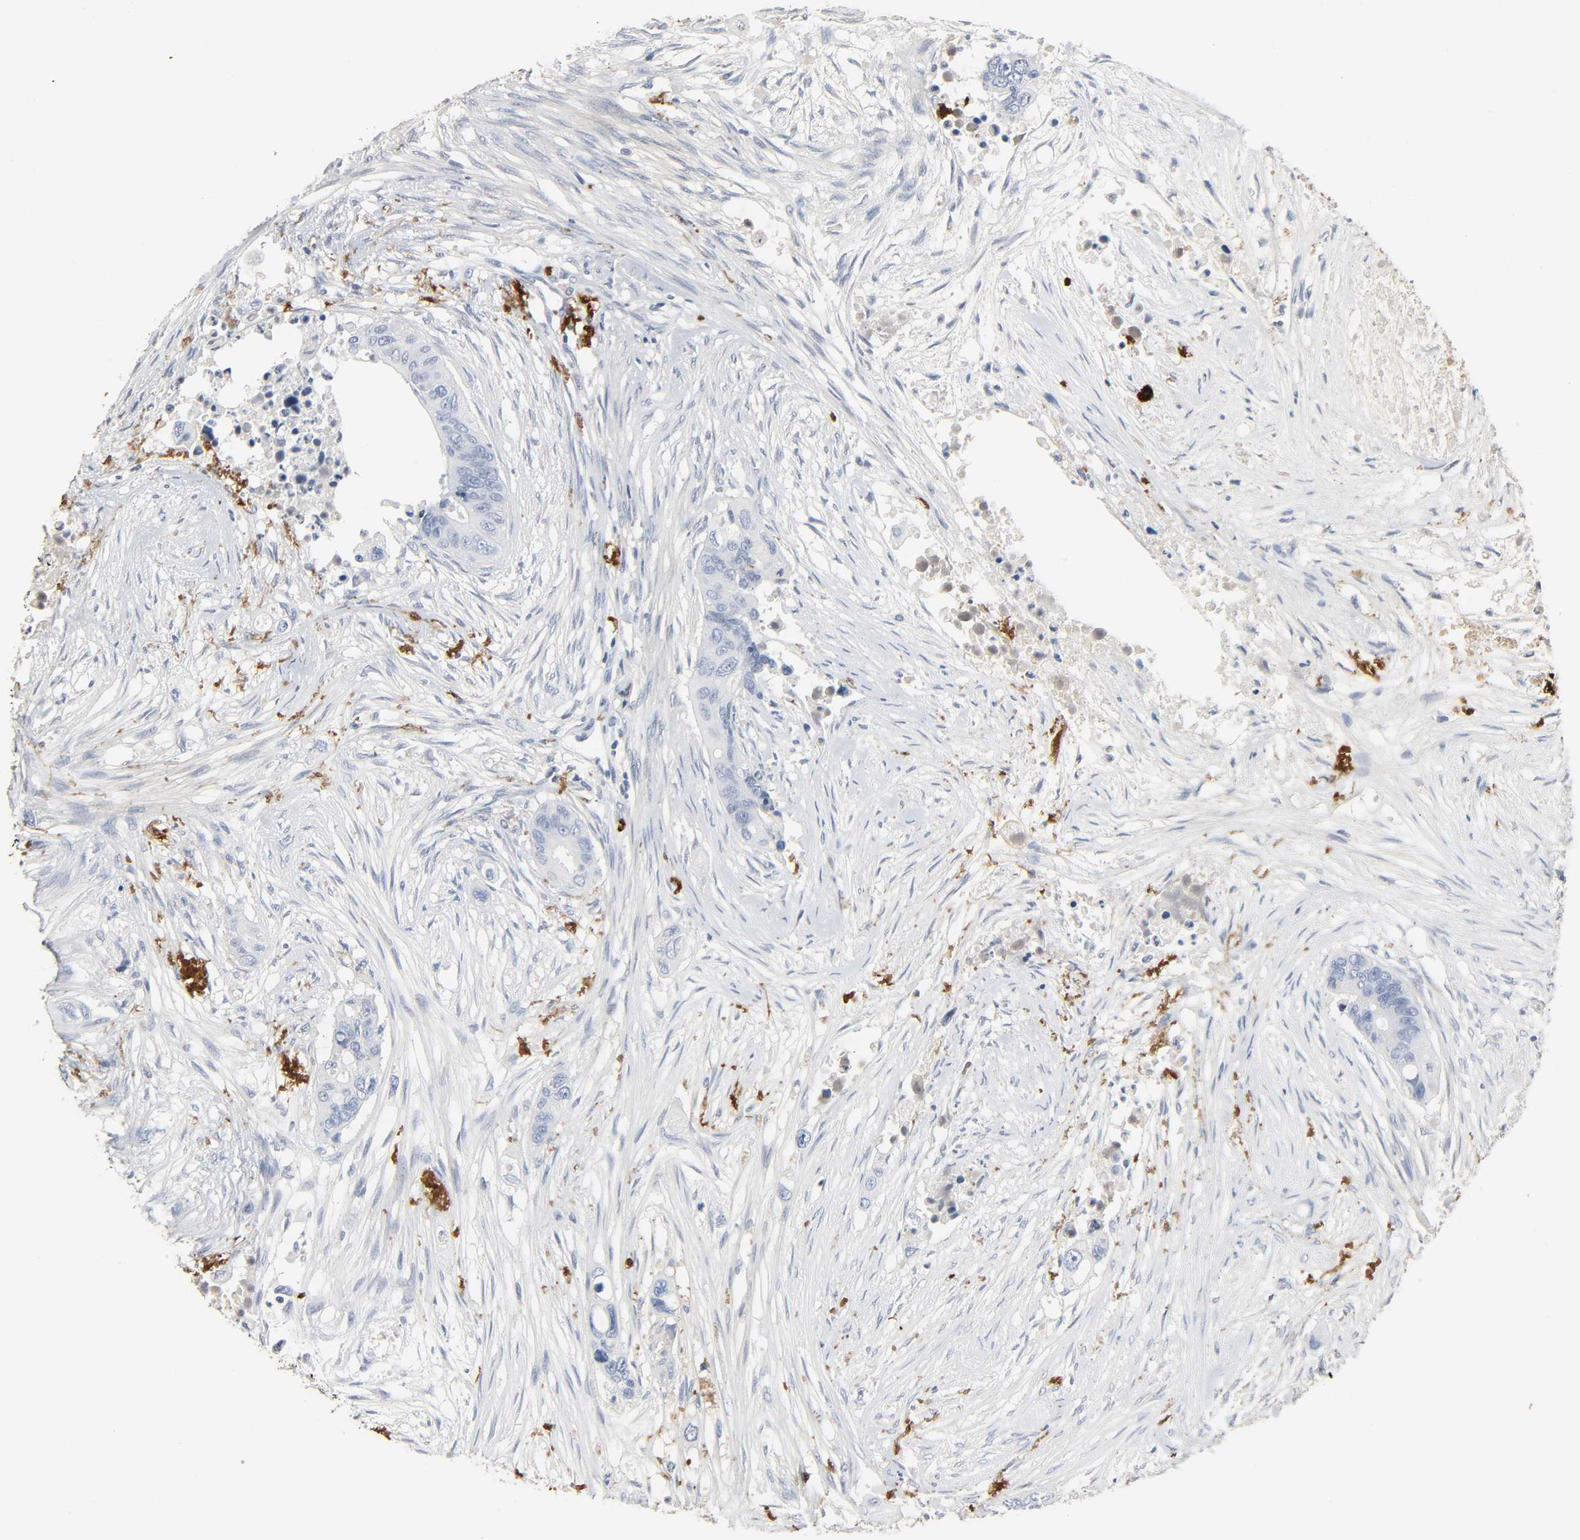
{"staining": {"intensity": "negative", "quantity": "none", "location": "none"}, "tissue": "colorectal cancer", "cell_type": "Tumor cells", "image_type": "cancer", "snomed": [{"axis": "morphology", "description": "Adenocarcinoma, NOS"}, {"axis": "topography", "description": "Colon"}], "caption": "Immunohistochemistry of human colorectal adenocarcinoma demonstrates no staining in tumor cells. Brightfield microscopy of IHC stained with DAB (3,3'-diaminobenzidine) (brown) and hematoxylin (blue), captured at high magnification.", "gene": "FBLN5", "patient": {"sex": "female", "age": 57}}